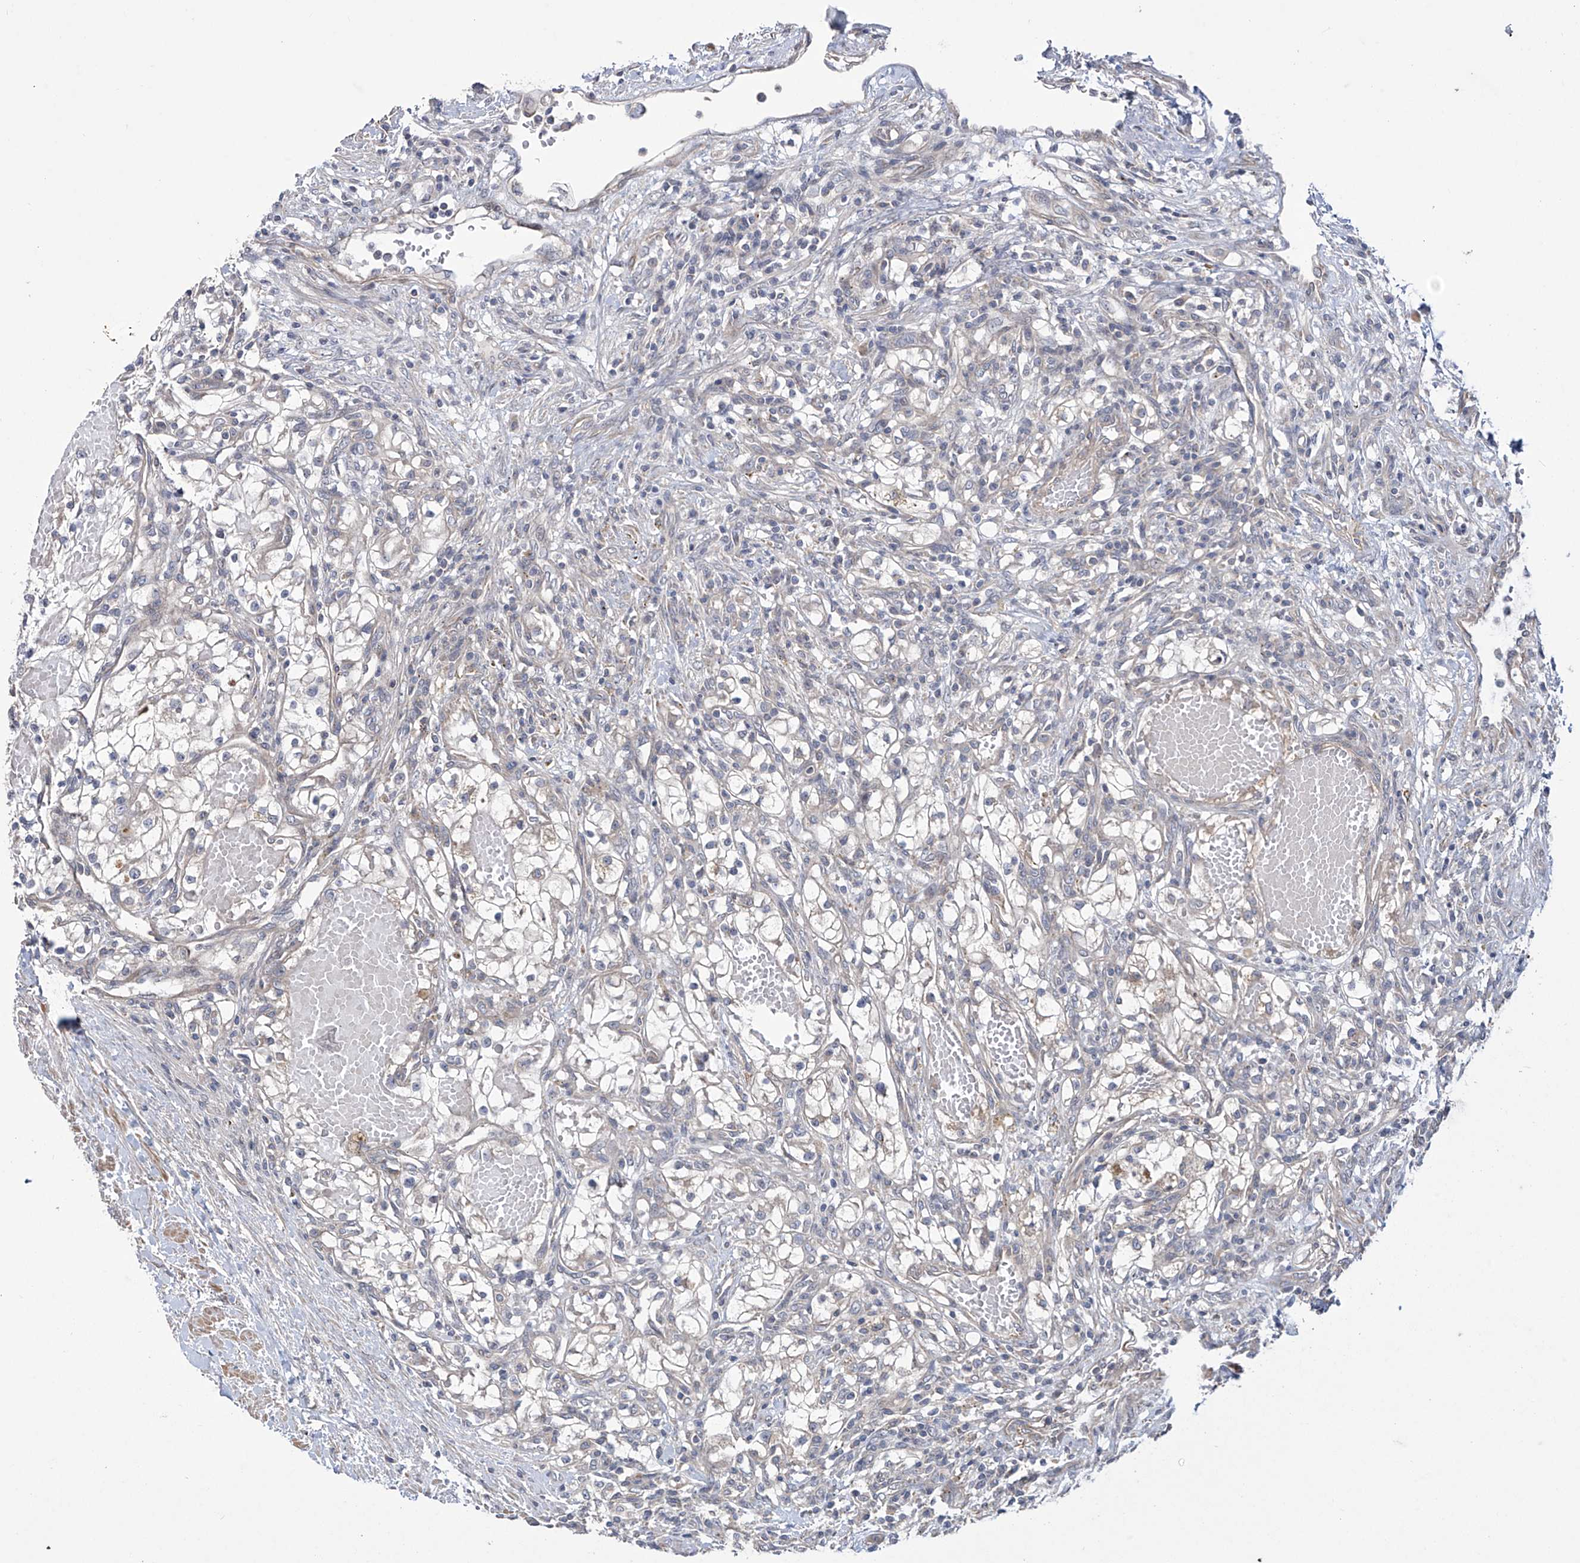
{"staining": {"intensity": "negative", "quantity": "none", "location": "none"}, "tissue": "renal cancer", "cell_type": "Tumor cells", "image_type": "cancer", "snomed": [{"axis": "morphology", "description": "Normal tissue, NOS"}, {"axis": "morphology", "description": "Adenocarcinoma, NOS"}, {"axis": "topography", "description": "Kidney"}], "caption": "Tumor cells show no significant protein expression in adenocarcinoma (renal).", "gene": "TRIM60", "patient": {"sex": "male", "age": 68}}